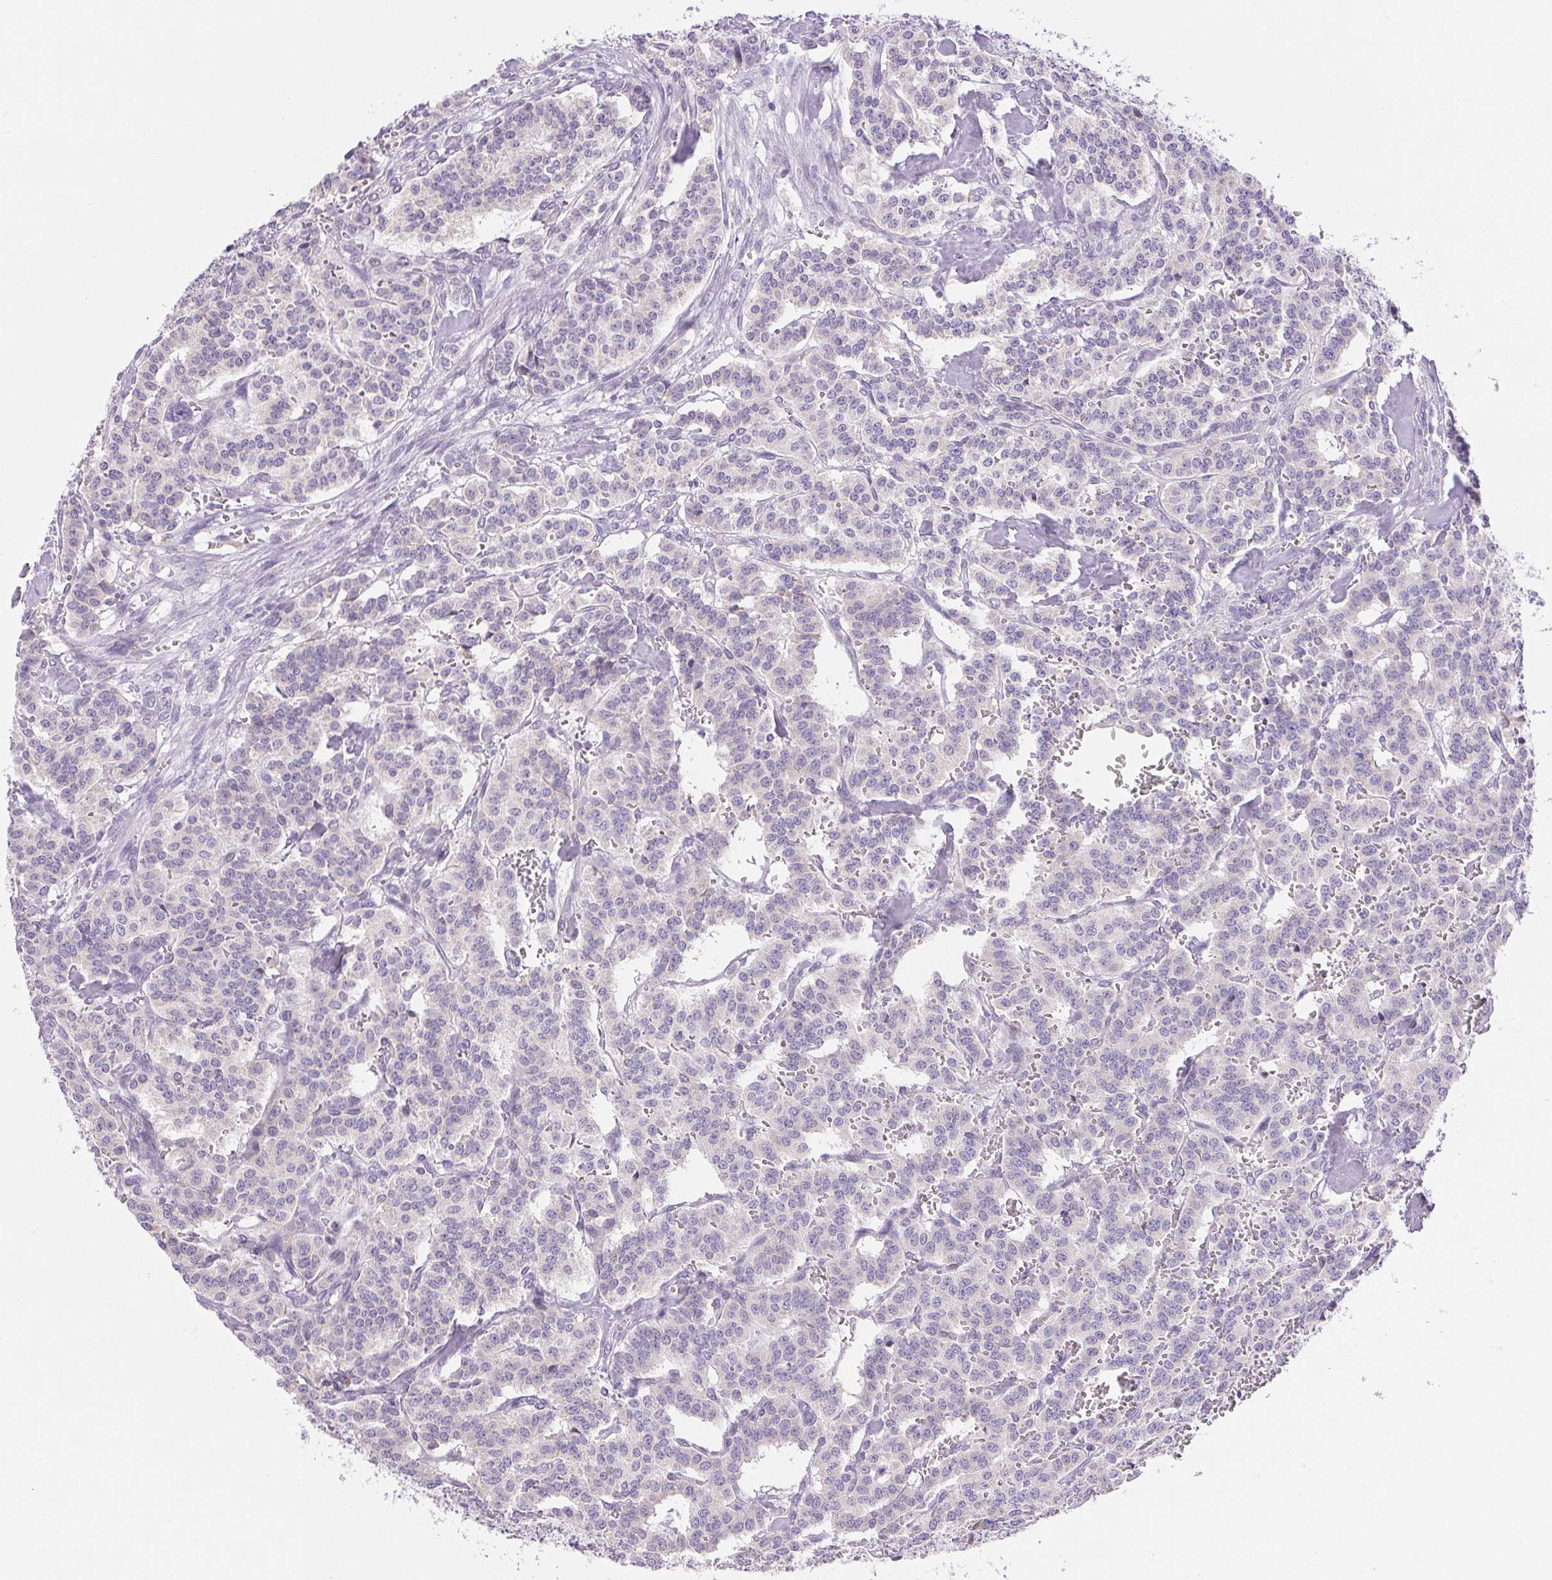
{"staining": {"intensity": "negative", "quantity": "none", "location": "none"}, "tissue": "carcinoid", "cell_type": "Tumor cells", "image_type": "cancer", "snomed": [{"axis": "morphology", "description": "Normal tissue, NOS"}, {"axis": "morphology", "description": "Carcinoid, malignant, NOS"}, {"axis": "topography", "description": "Lung"}], "caption": "IHC photomicrograph of carcinoid (malignant) stained for a protein (brown), which reveals no positivity in tumor cells. (Brightfield microscopy of DAB immunohistochemistry at high magnification).", "gene": "ARHGAP11B", "patient": {"sex": "female", "age": 46}}